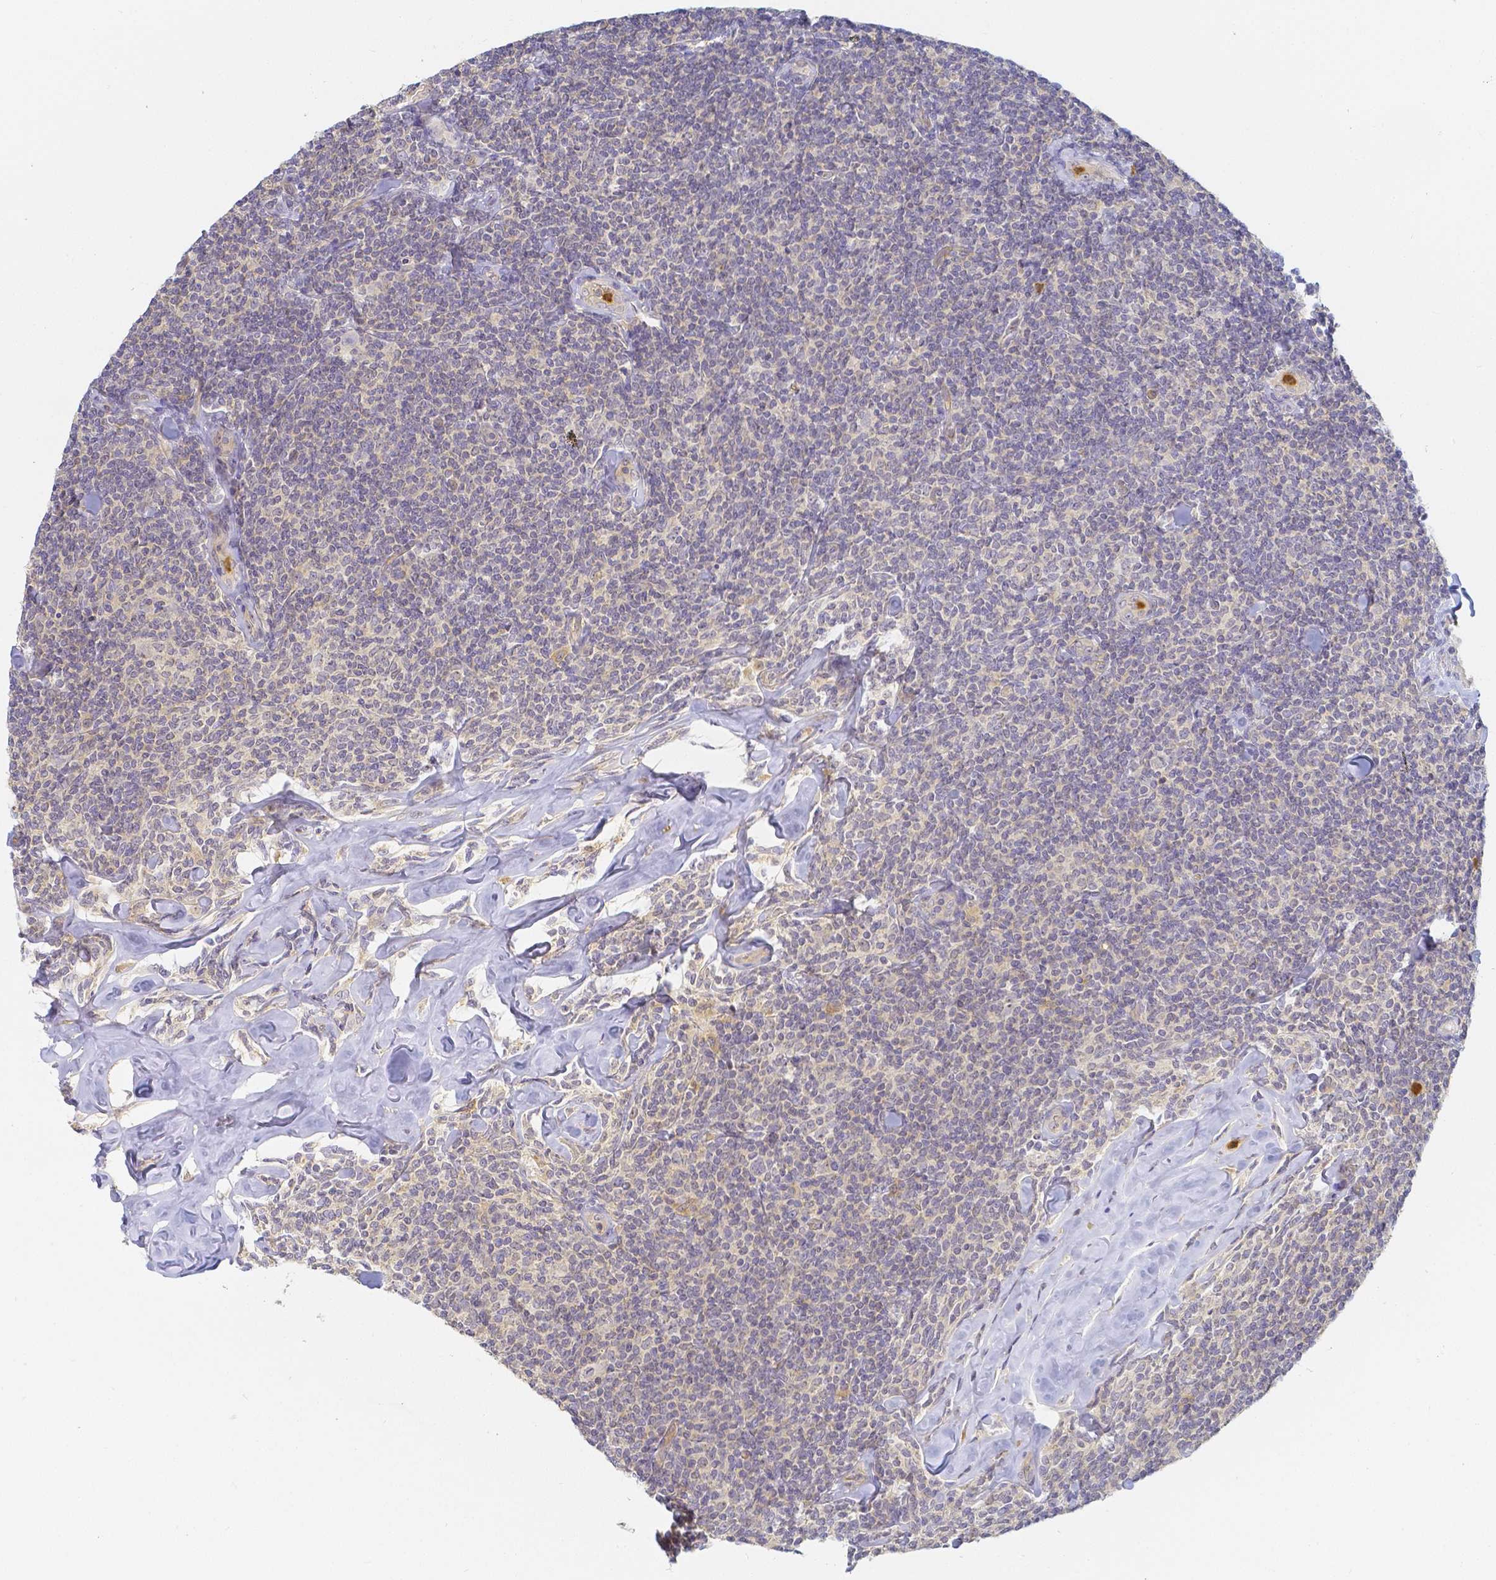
{"staining": {"intensity": "negative", "quantity": "none", "location": "none"}, "tissue": "lymphoma", "cell_type": "Tumor cells", "image_type": "cancer", "snomed": [{"axis": "morphology", "description": "Malignant lymphoma, non-Hodgkin's type, Low grade"}, {"axis": "topography", "description": "Lymph node"}], "caption": "The histopathology image demonstrates no significant staining in tumor cells of low-grade malignant lymphoma, non-Hodgkin's type.", "gene": "KCNH1", "patient": {"sex": "female", "age": 56}}